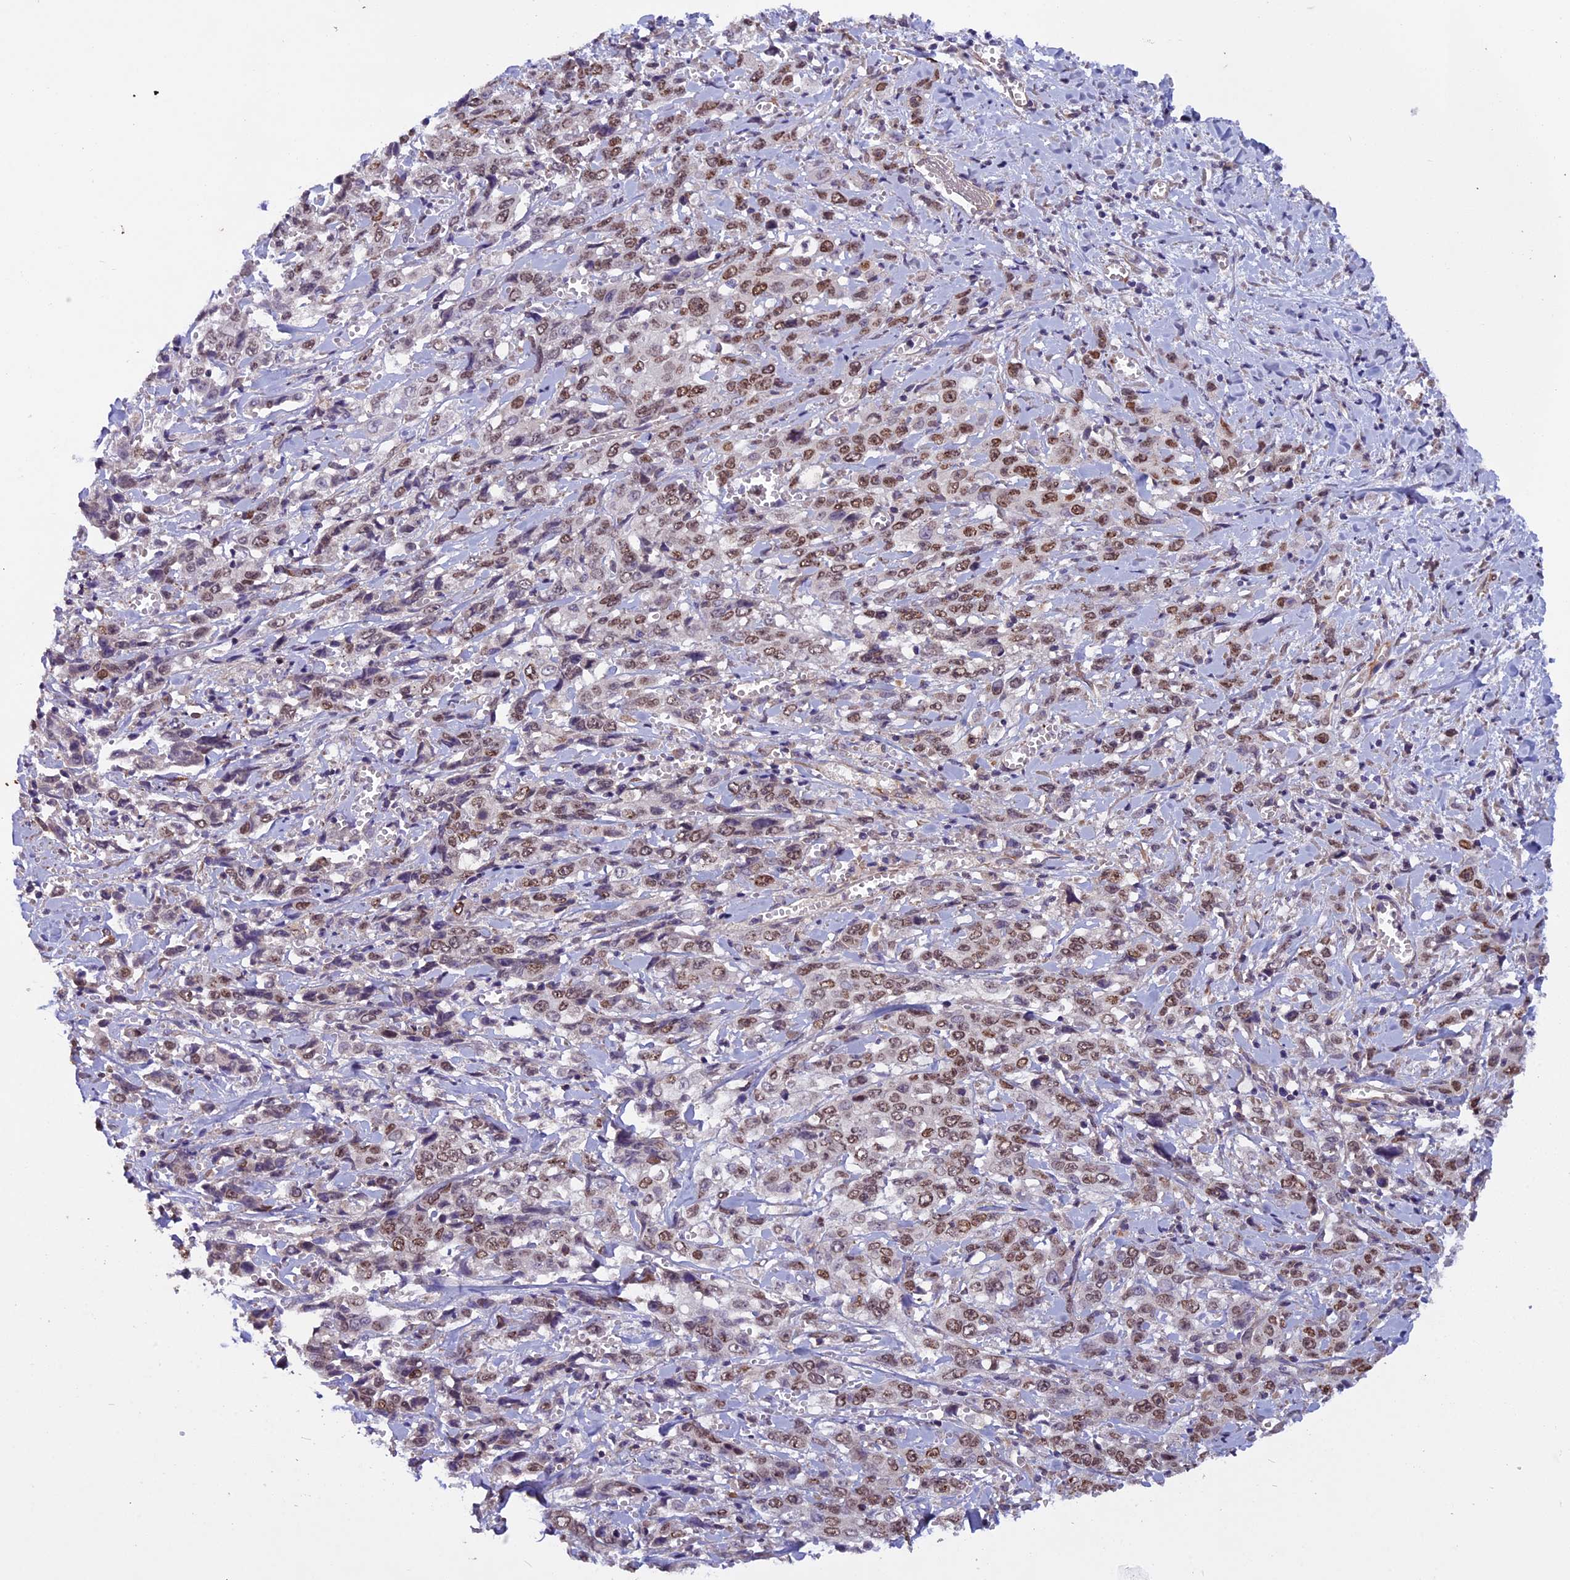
{"staining": {"intensity": "moderate", "quantity": "25%-75%", "location": "nuclear"}, "tissue": "stomach cancer", "cell_type": "Tumor cells", "image_type": "cancer", "snomed": [{"axis": "morphology", "description": "Adenocarcinoma, NOS"}, {"axis": "topography", "description": "Stomach, upper"}], "caption": "Moderate nuclear staining for a protein is seen in about 25%-75% of tumor cells of stomach cancer (adenocarcinoma) using immunohistochemistry (IHC).", "gene": "C3orf70", "patient": {"sex": "male", "age": 62}}